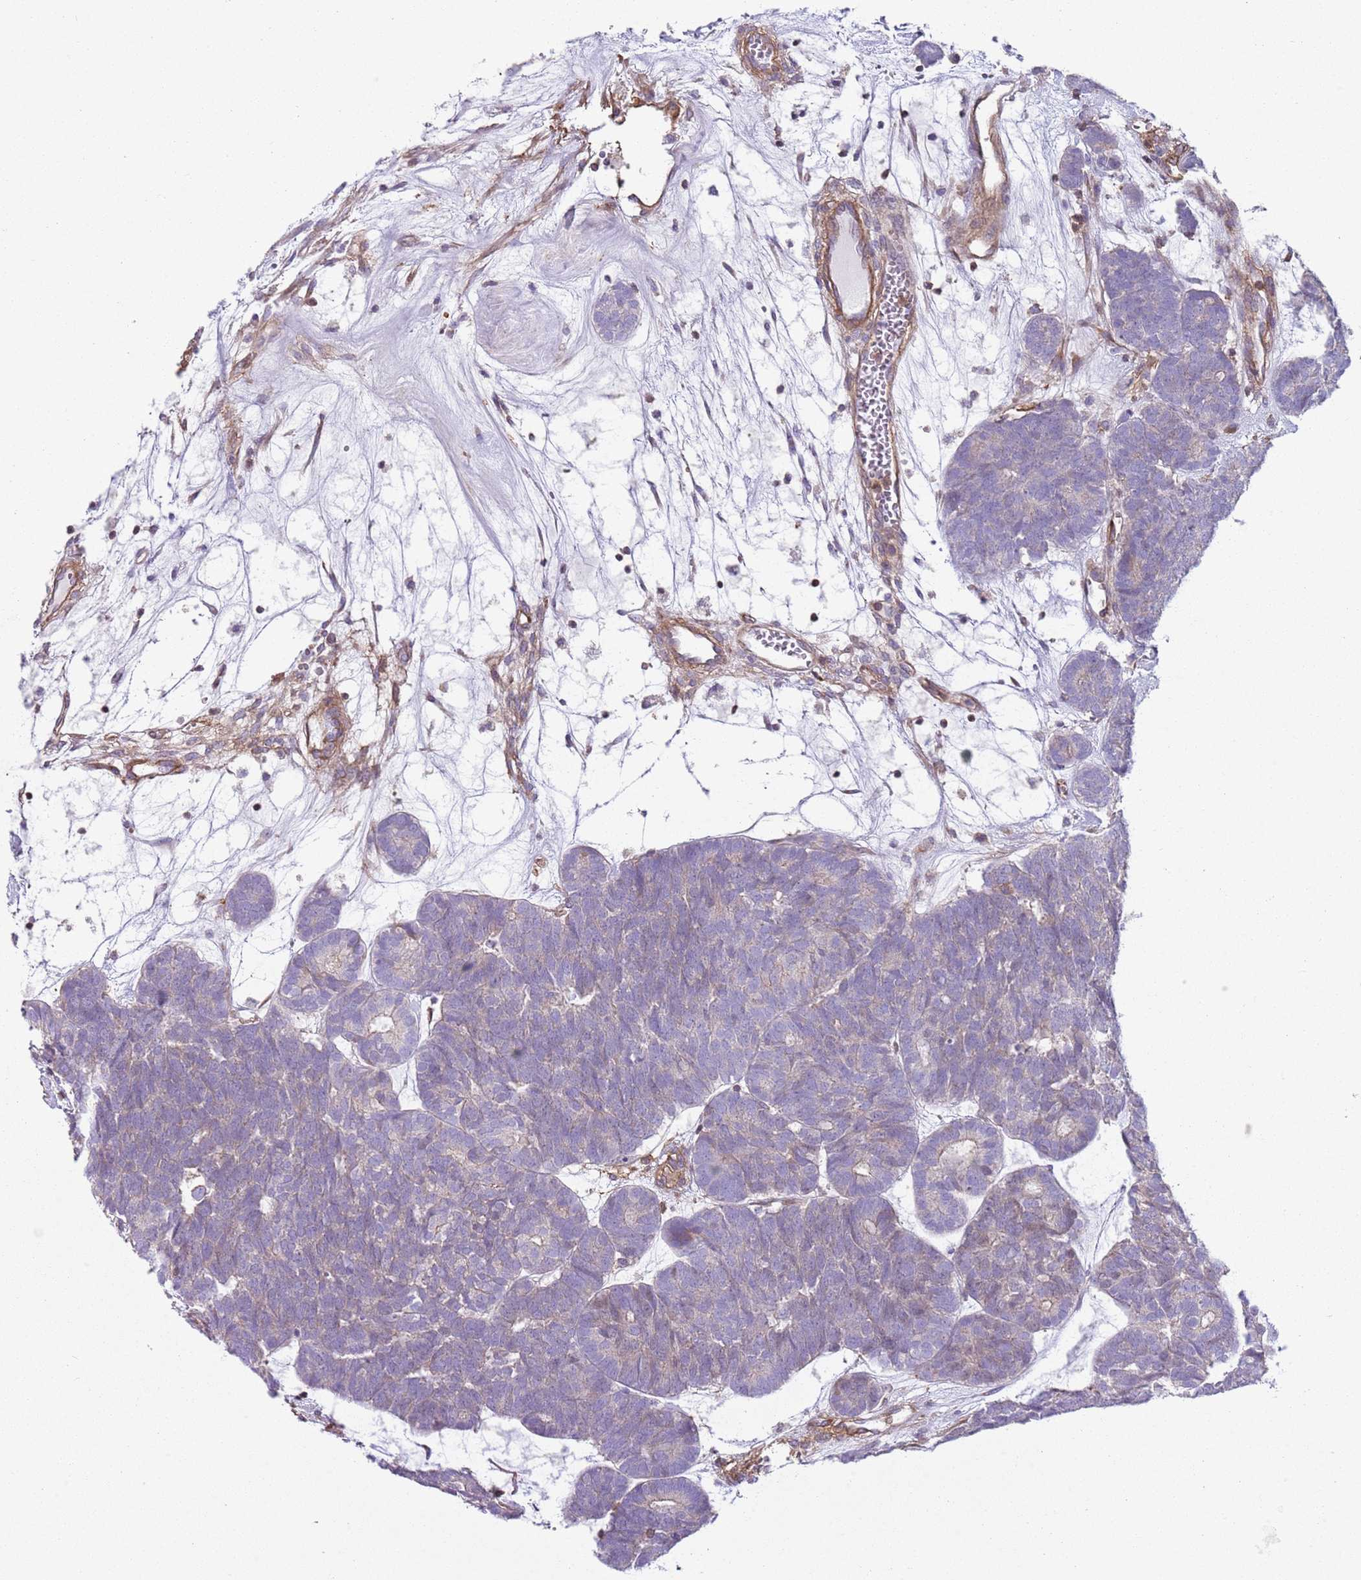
{"staining": {"intensity": "negative", "quantity": "none", "location": "none"}, "tissue": "head and neck cancer", "cell_type": "Tumor cells", "image_type": "cancer", "snomed": [{"axis": "morphology", "description": "Adenocarcinoma, NOS"}, {"axis": "topography", "description": "Head-Neck"}], "caption": "A micrograph of human head and neck cancer (adenocarcinoma) is negative for staining in tumor cells.", "gene": "GNAI3", "patient": {"sex": "female", "age": 81}}